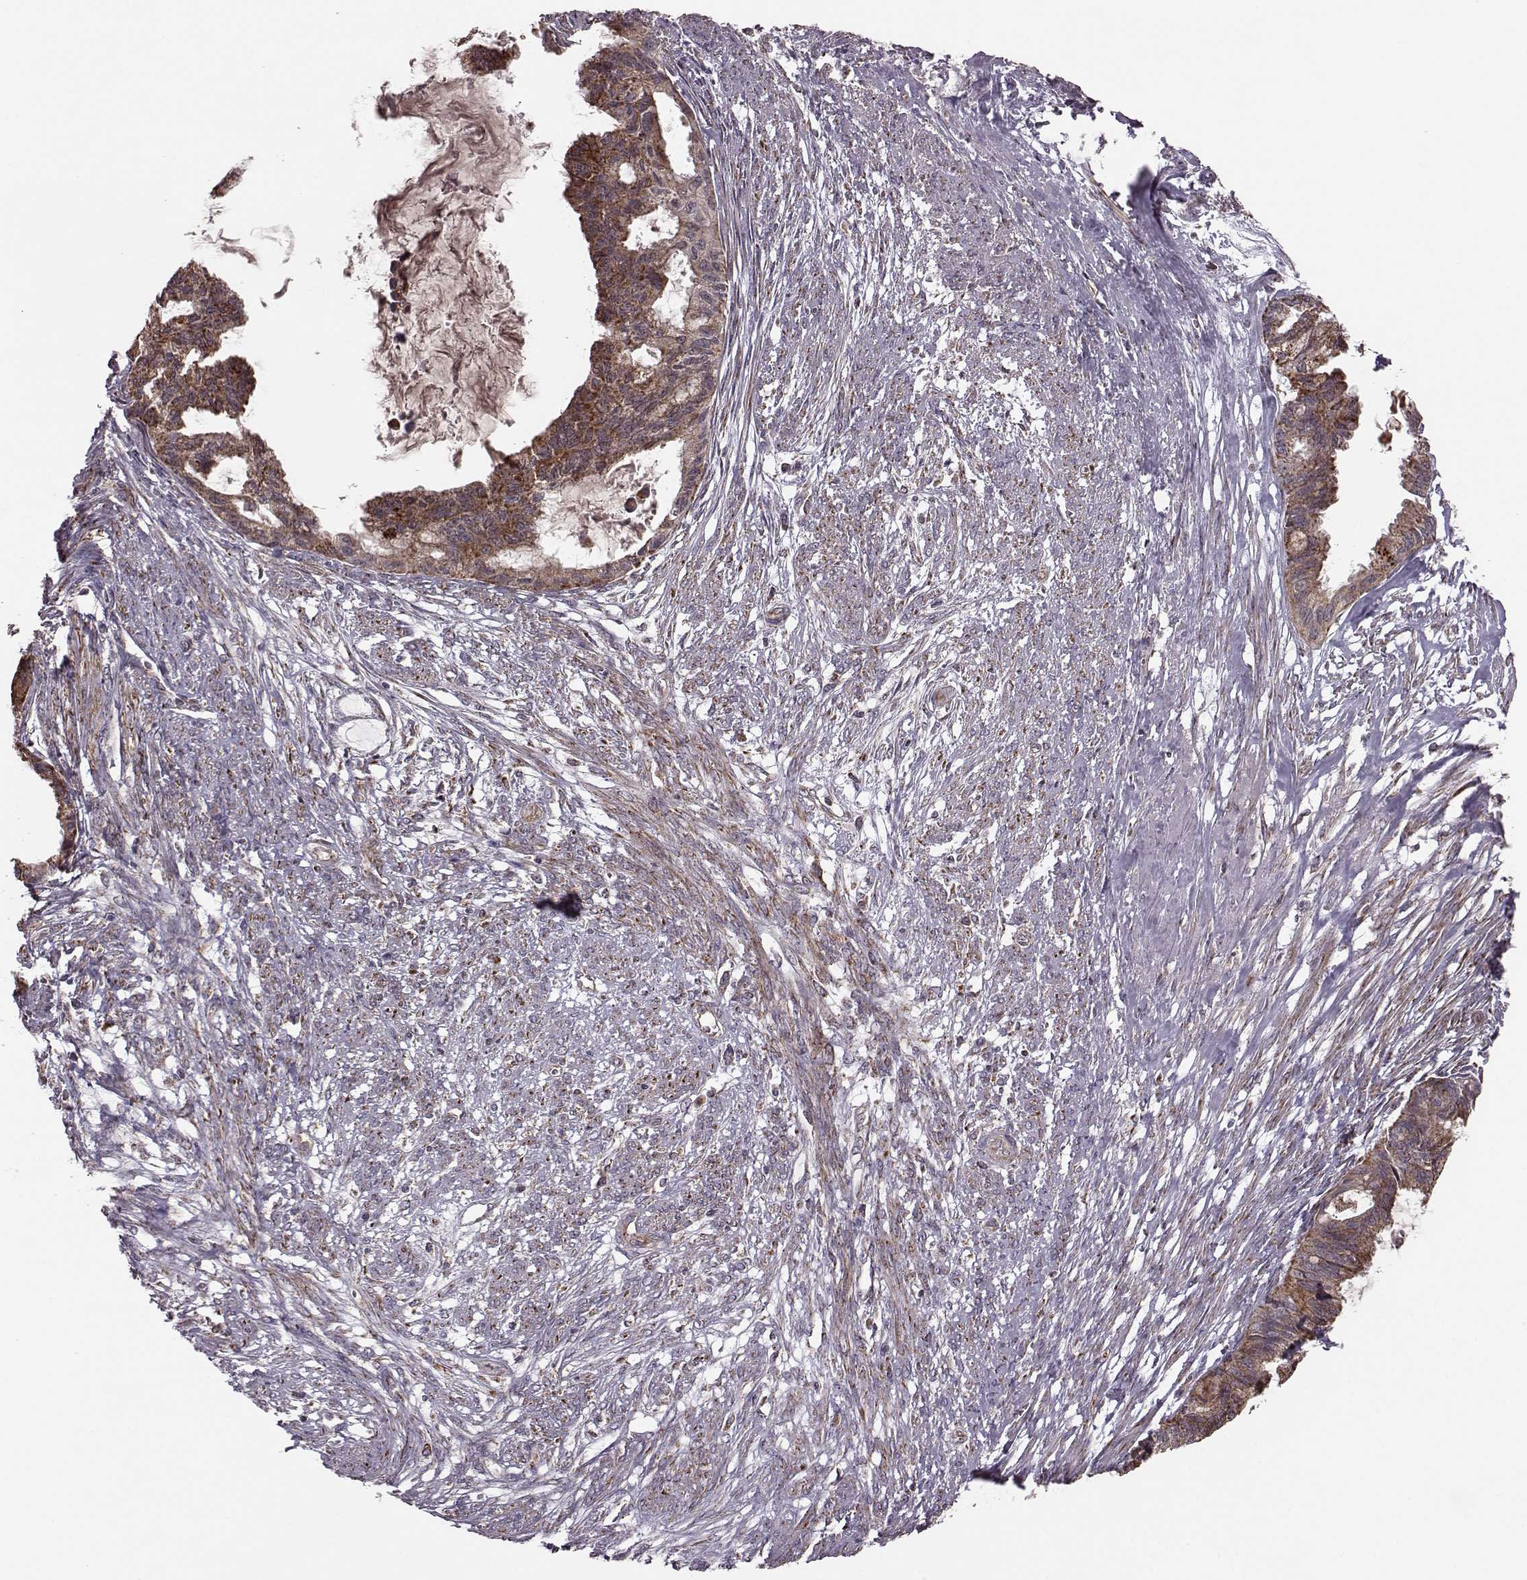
{"staining": {"intensity": "strong", "quantity": ">75%", "location": "cytoplasmic/membranous"}, "tissue": "endometrial cancer", "cell_type": "Tumor cells", "image_type": "cancer", "snomed": [{"axis": "morphology", "description": "Adenocarcinoma, NOS"}, {"axis": "topography", "description": "Endometrium"}], "caption": "Immunohistochemistry photomicrograph of neoplastic tissue: endometrial cancer stained using IHC exhibits high levels of strong protein expression localized specifically in the cytoplasmic/membranous of tumor cells, appearing as a cytoplasmic/membranous brown color.", "gene": "PUDP", "patient": {"sex": "female", "age": 86}}